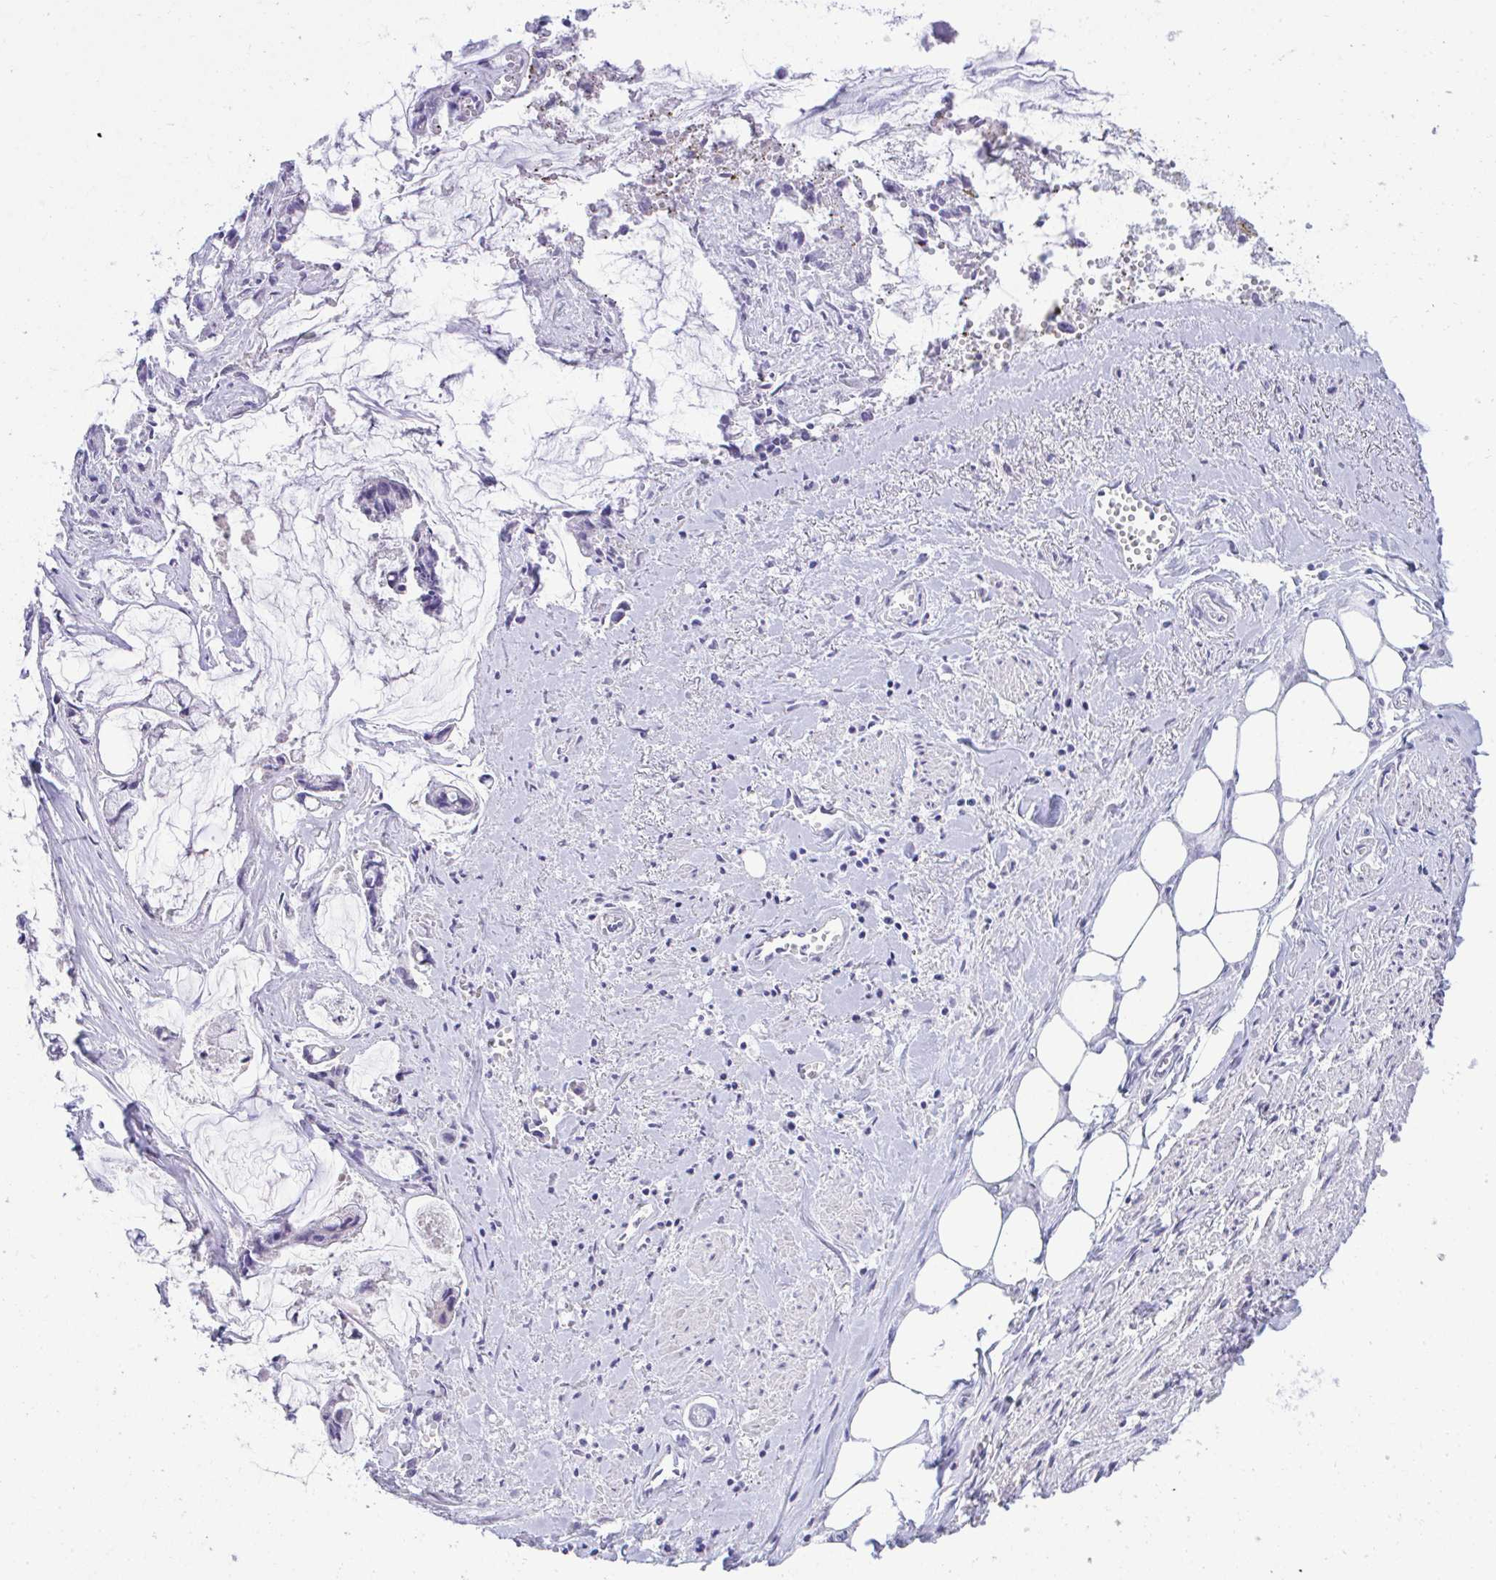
{"staining": {"intensity": "negative", "quantity": "none", "location": "none"}, "tissue": "ovarian cancer", "cell_type": "Tumor cells", "image_type": "cancer", "snomed": [{"axis": "morphology", "description": "Cystadenocarcinoma, mucinous, NOS"}, {"axis": "topography", "description": "Ovary"}], "caption": "The image exhibits no significant expression in tumor cells of ovarian cancer (mucinous cystadenocarcinoma).", "gene": "TMCO5A", "patient": {"sex": "female", "age": 90}}